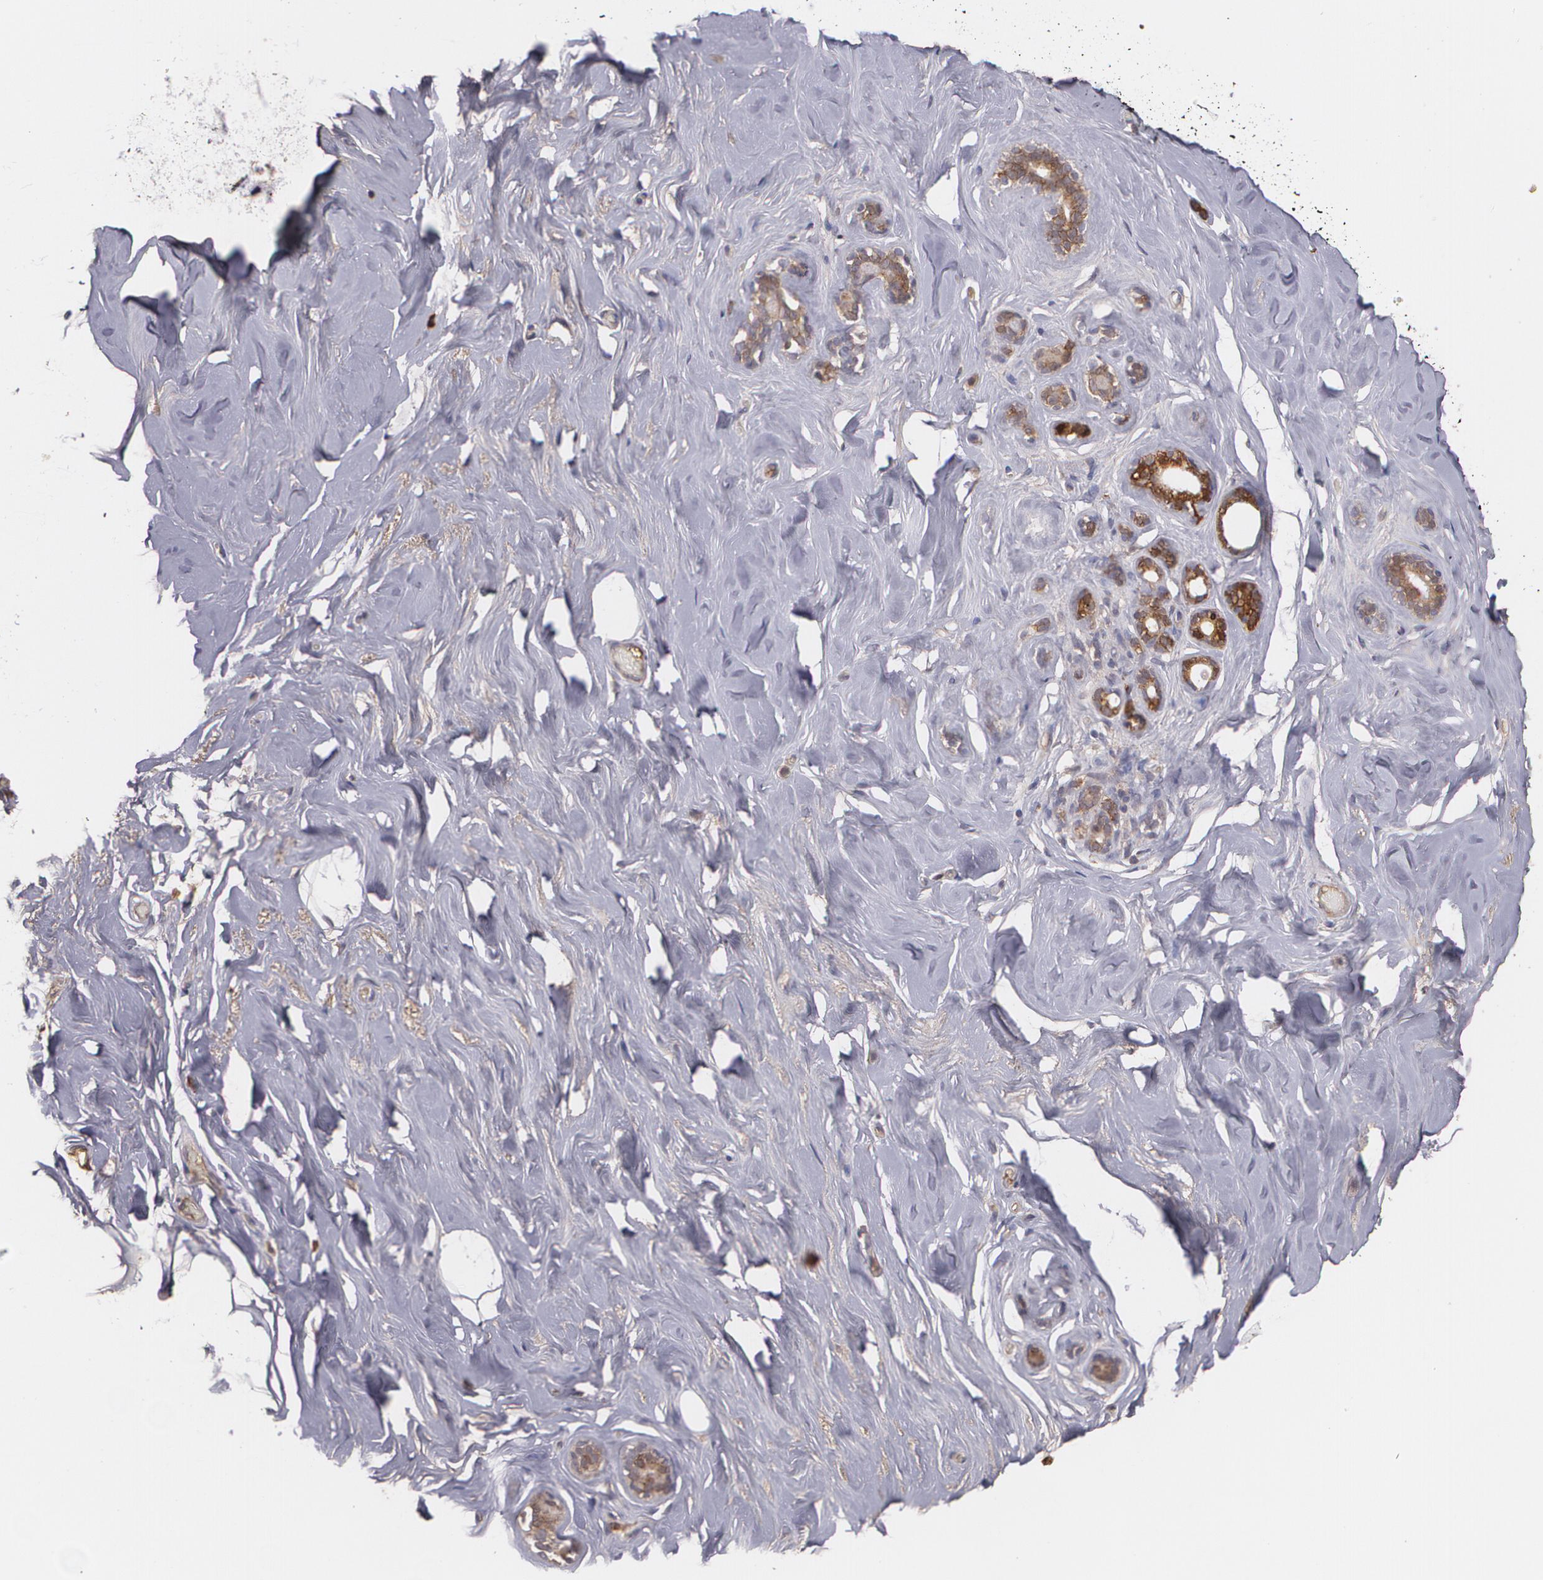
{"staining": {"intensity": "negative", "quantity": "none", "location": "none"}, "tissue": "breast", "cell_type": "Adipocytes", "image_type": "normal", "snomed": [{"axis": "morphology", "description": "Normal tissue, NOS"}, {"axis": "topography", "description": "Breast"}], "caption": "This is a image of IHC staining of unremarkable breast, which shows no expression in adipocytes.", "gene": "ECE1", "patient": {"sex": "female", "age": 75}}